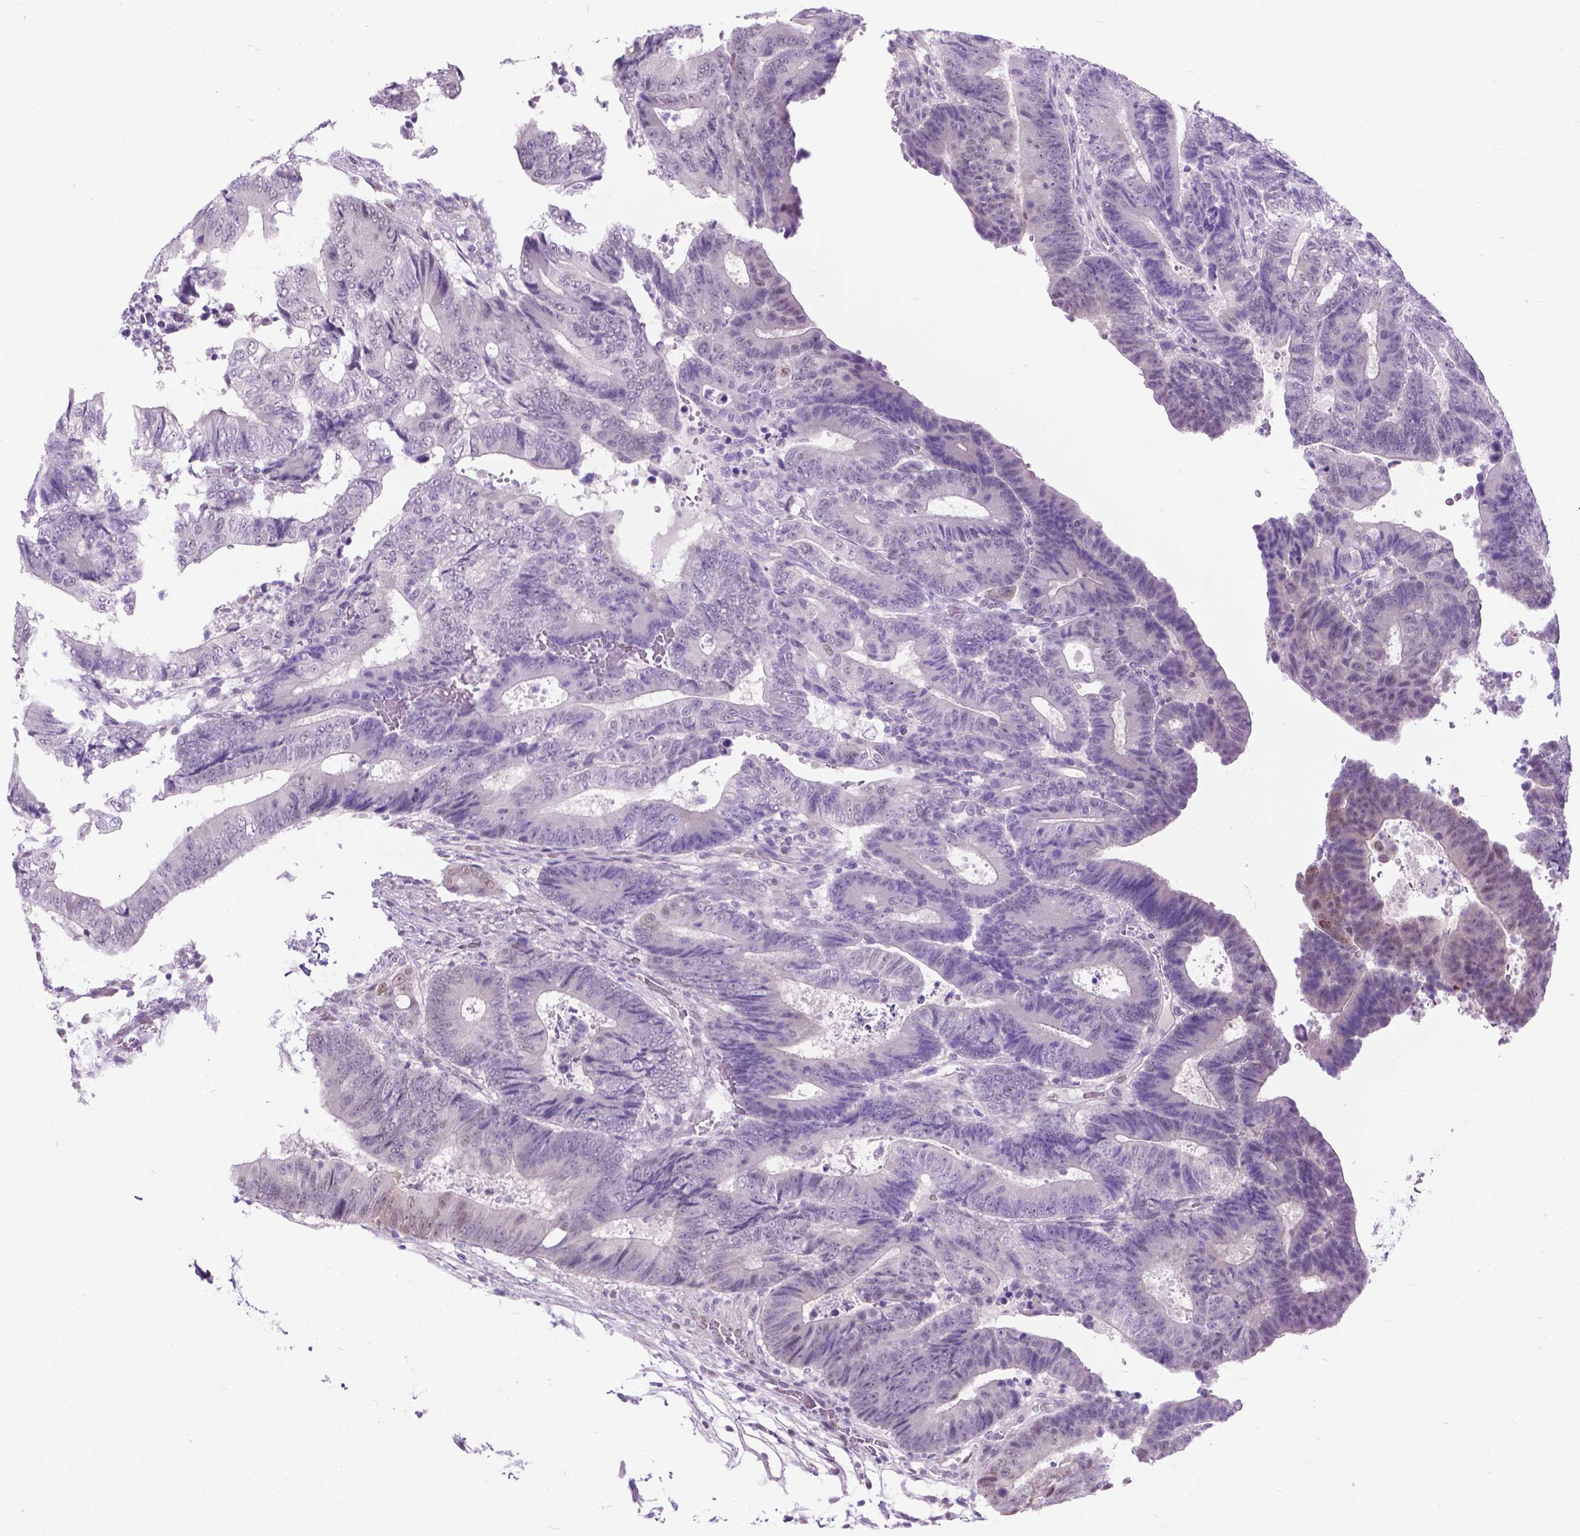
{"staining": {"intensity": "negative", "quantity": "none", "location": "none"}, "tissue": "colorectal cancer", "cell_type": "Tumor cells", "image_type": "cancer", "snomed": [{"axis": "morphology", "description": "Adenocarcinoma, NOS"}, {"axis": "topography", "description": "Colon"}], "caption": "Tumor cells show no significant expression in colorectal cancer (adenocarcinoma).", "gene": "APCDD1L", "patient": {"sex": "female", "age": 48}}